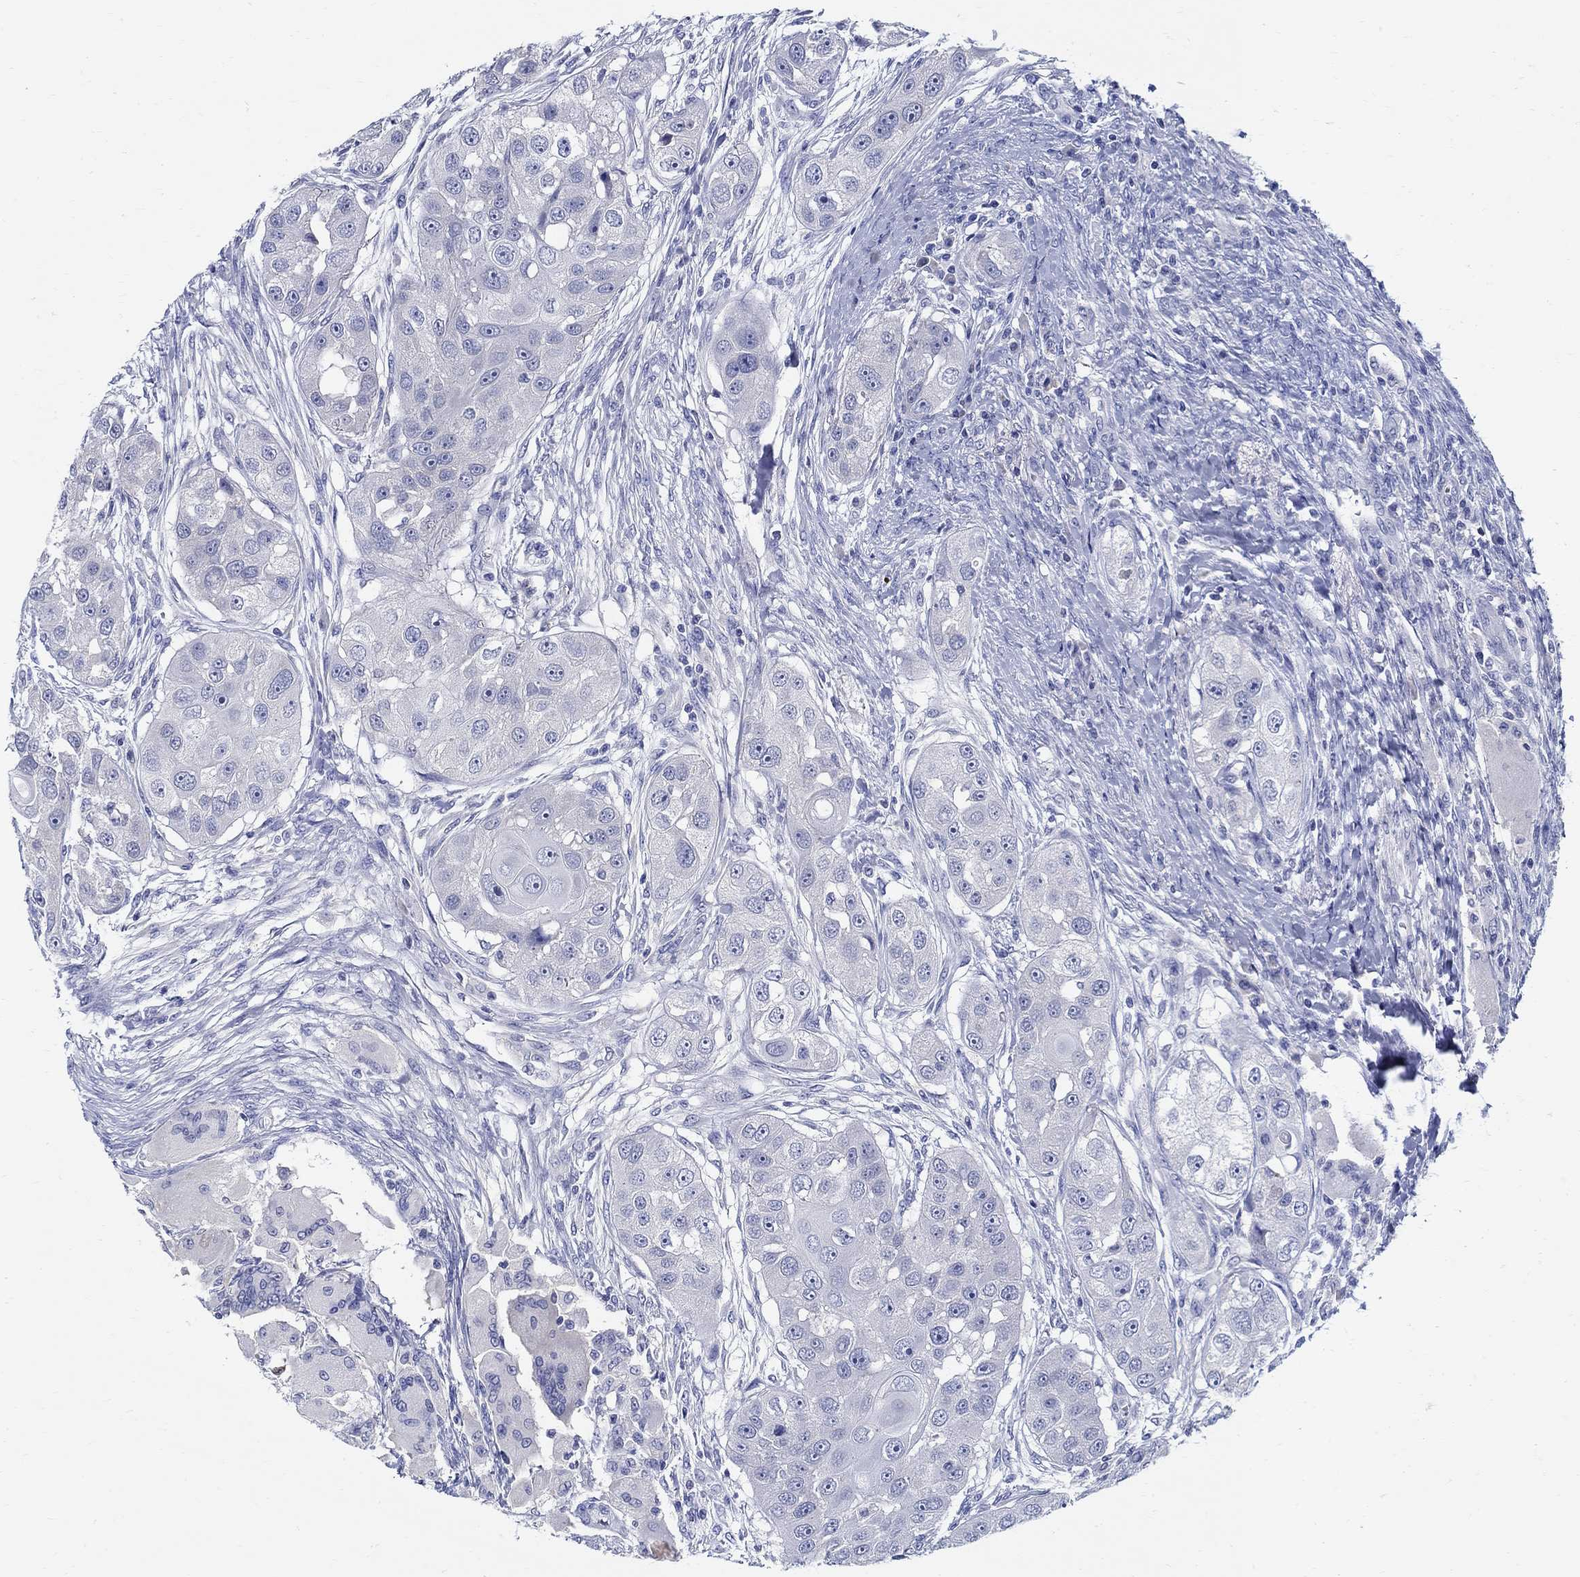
{"staining": {"intensity": "negative", "quantity": "none", "location": "none"}, "tissue": "head and neck cancer", "cell_type": "Tumor cells", "image_type": "cancer", "snomed": [{"axis": "morphology", "description": "Squamous cell carcinoma, NOS"}, {"axis": "topography", "description": "Head-Neck"}], "caption": "Immunohistochemical staining of human squamous cell carcinoma (head and neck) demonstrates no significant expression in tumor cells. The staining is performed using DAB brown chromogen with nuclei counter-stained in using hematoxylin.", "gene": "CRYGD", "patient": {"sex": "male", "age": 51}}